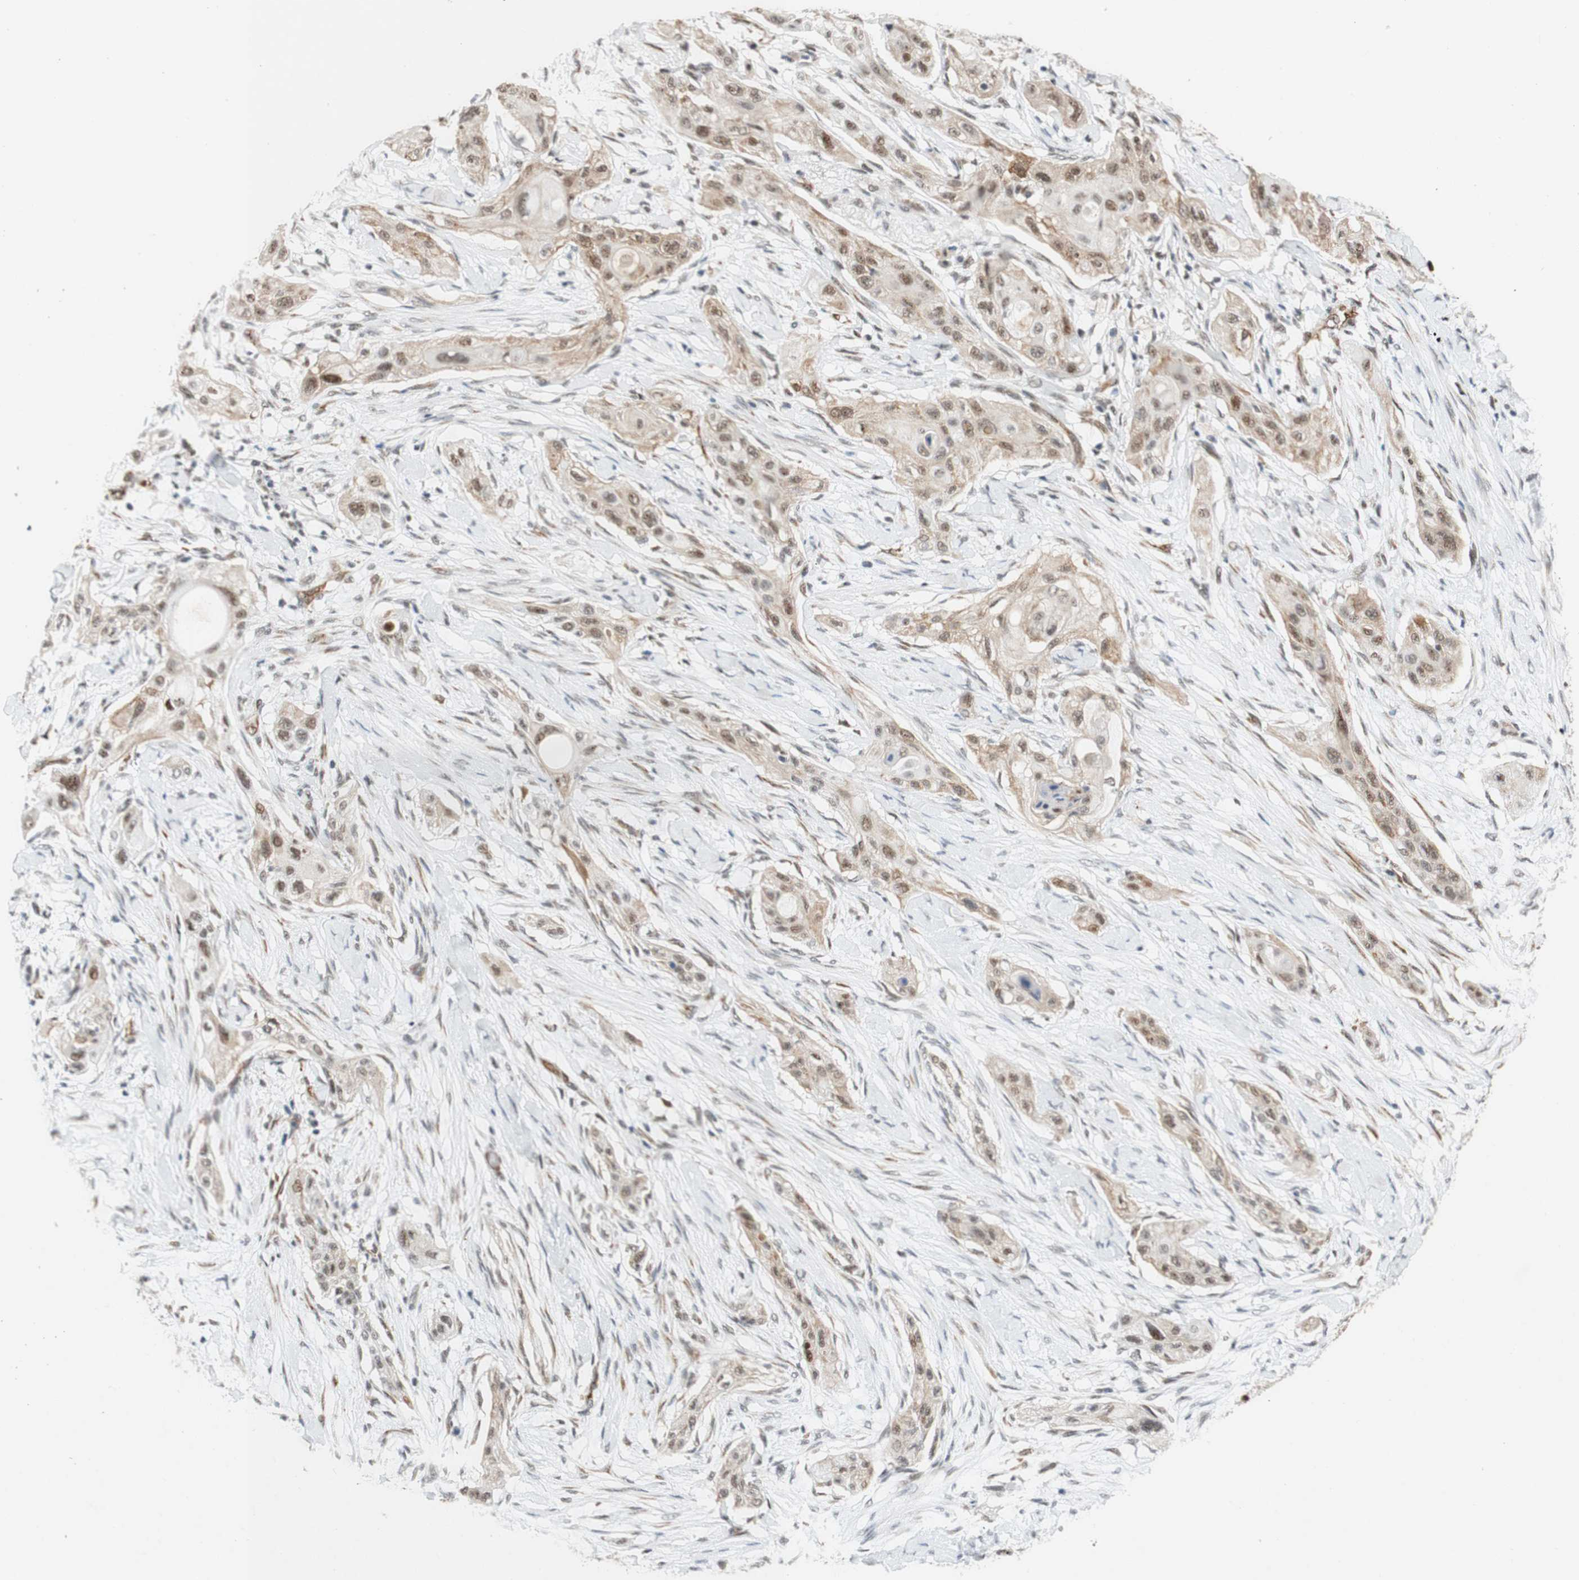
{"staining": {"intensity": "weak", "quantity": ">75%", "location": "cytoplasmic/membranous,nuclear"}, "tissue": "lung cancer", "cell_type": "Tumor cells", "image_type": "cancer", "snomed": [{"axis": "morphology", "description": "Squamous cell carcinoma, NOS"}, {"axis": "topography", "description": "Lung"}], "caption": "High-power microscopy captured an immunohistochemistry (IHC) histopathology image of squamous cell carcinoma (lung), revealing weak cytoplasmic/membranous and nuclear expression in about >75% of tumor cells.", "gene": "SAP18", "patient": {"sex": "female", "age": 47}}